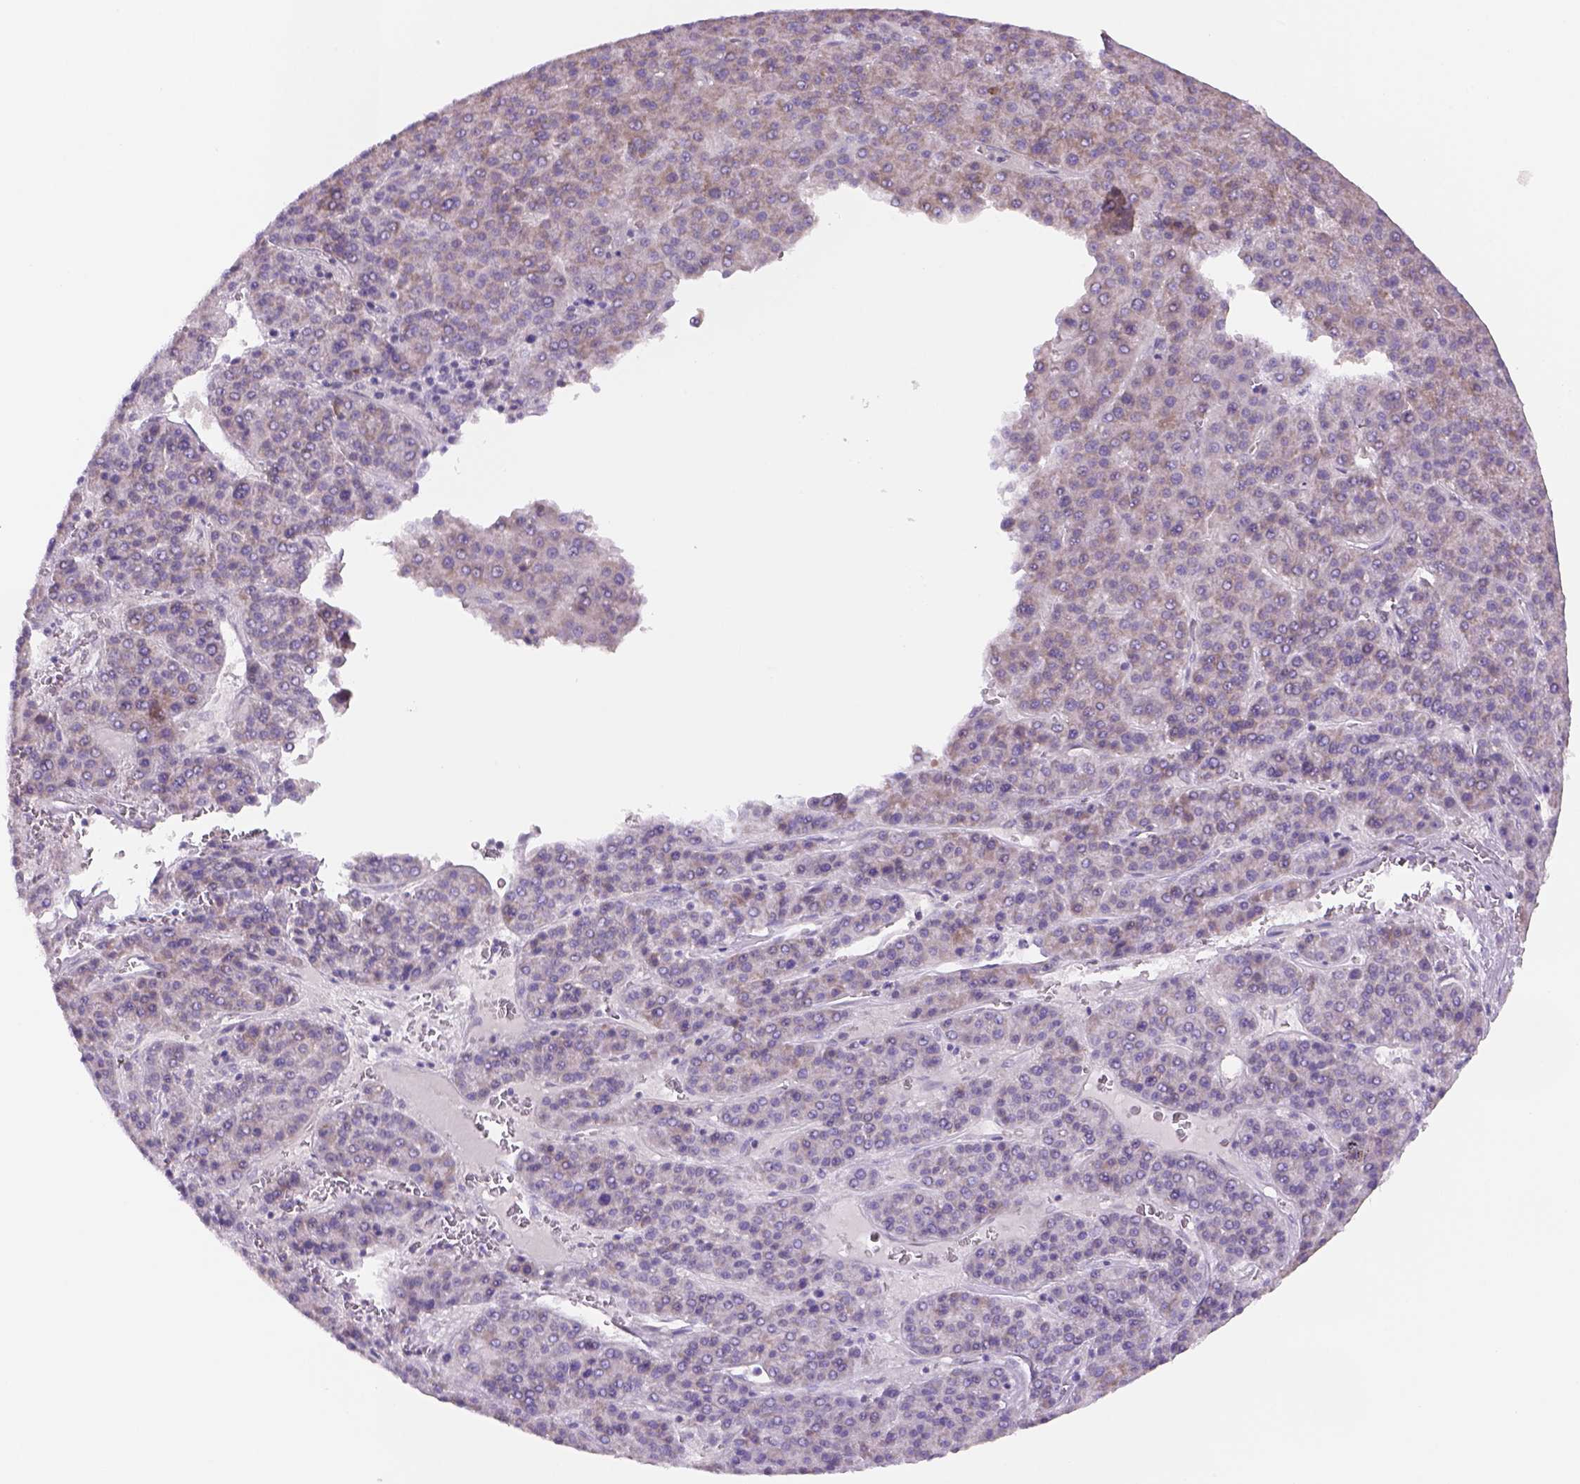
{"staining": {"intensity": "weak", "quantity": "<25%", "location": "cytoplasmic/membranous"}, "tissue": "liver cancer", "cell_type": "Tumor cells", "image_type": "cancer", "snomed": [{"axis": "morphology", "description": "Carcinoma, Hepatocellular, NOS"}, {"axis": "topography", "description": "Liver"}], "caption": "Histopathology image shows no protein positivity in tumor cells of liver cancer (hepatocellular carcinoma) tissue.", "gene": "ADGRV1", "patient": {"sex": "female", "age": 58}}